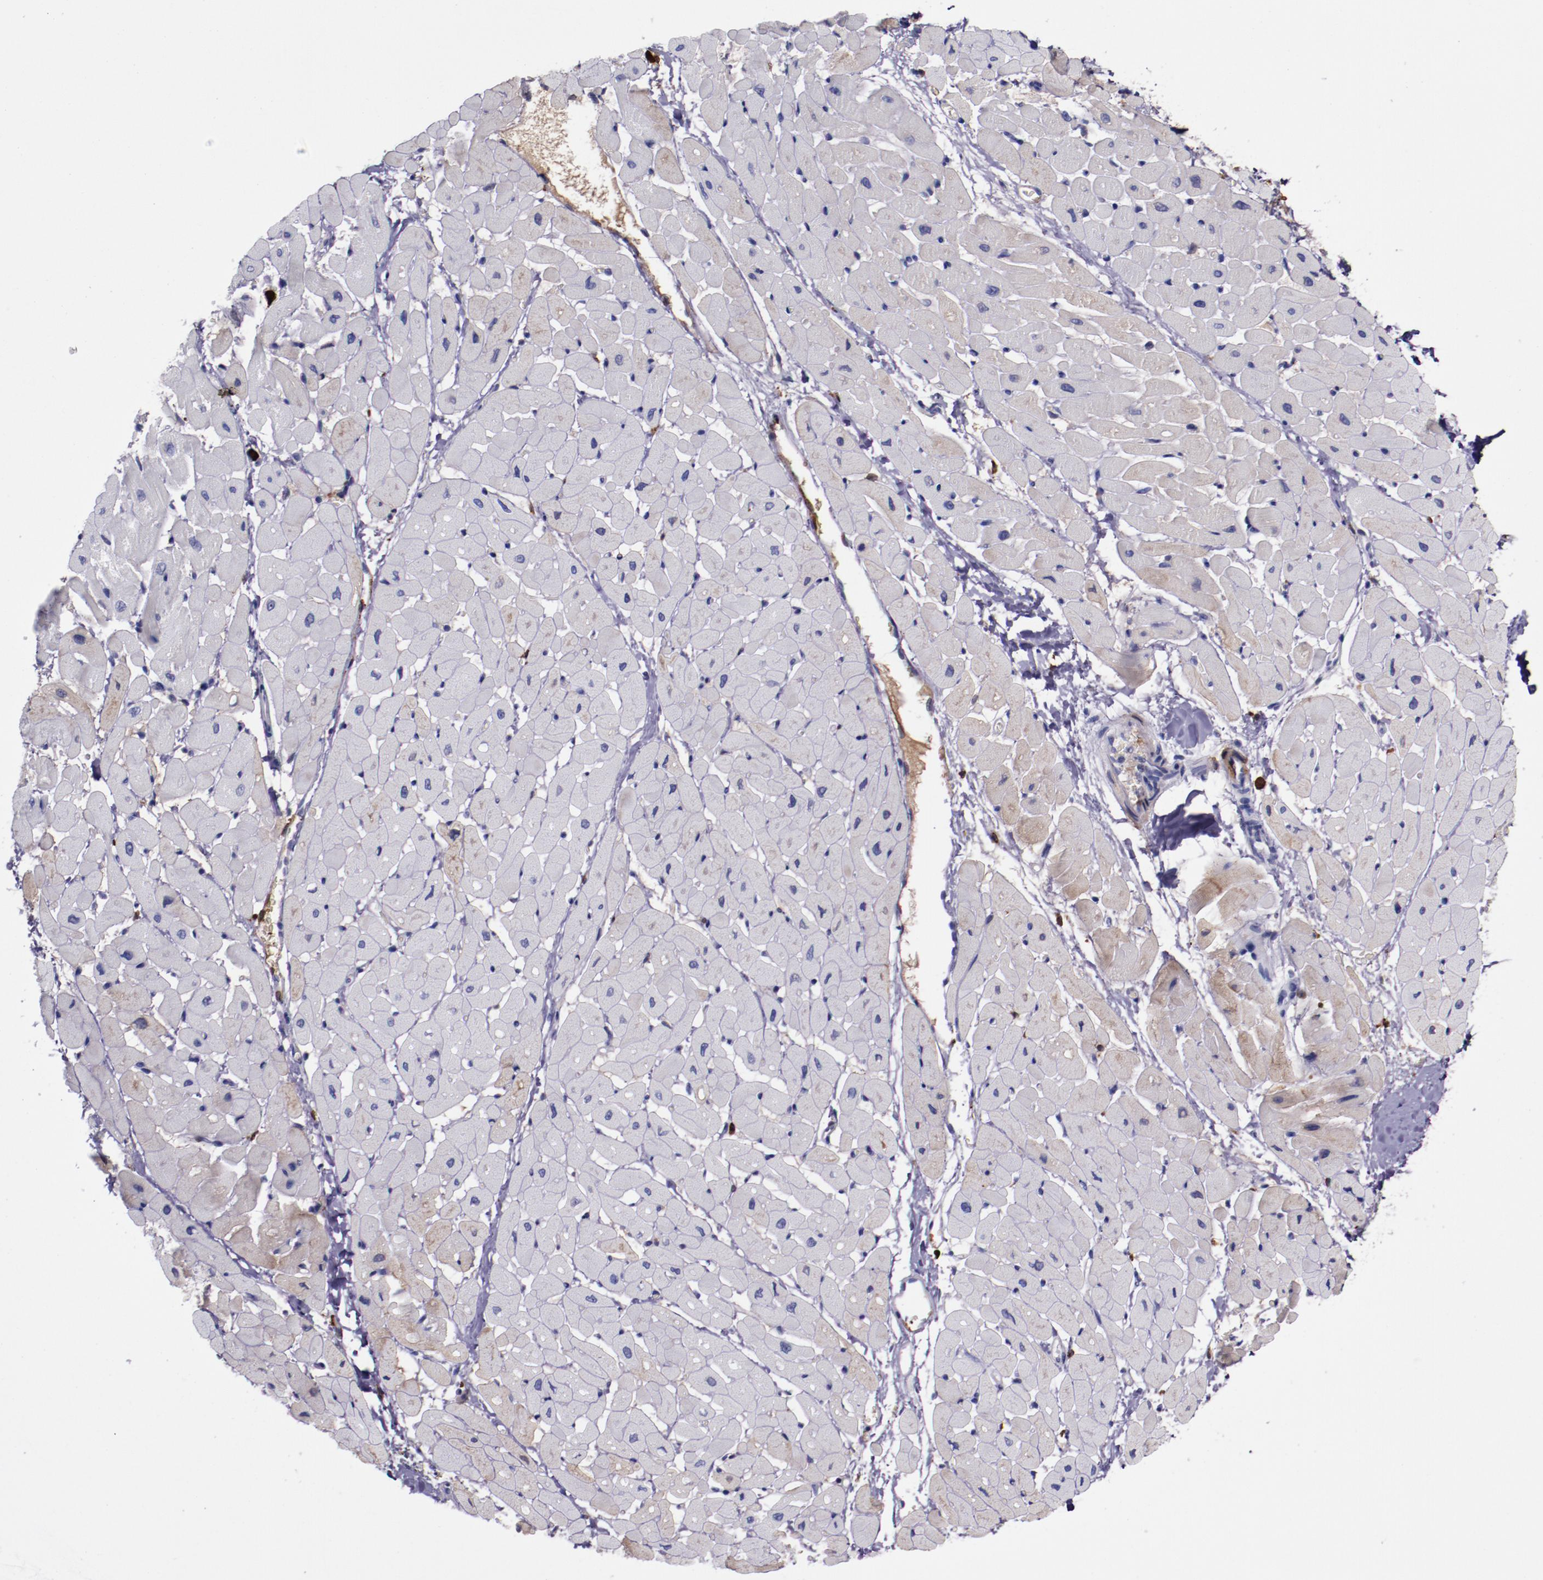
{"staining": {"intensity": "weak", "quantity": "25%-75%", "location": "cytoplasmic/membranous"}, "tissue": "heart muscle", "cell_type": "Cardiomyocytes", "image_type": "normal", "snomed": [{"axis": "morphology", "description": "Normal tissue, NOS"}, {"axis": "topography", "description": "Heart"}], "caption": "DAB immunohistochemical staining of benign human heart muscle displays weak cytoplasmic/membranous protein staining in approximately 25%-75% of cardiomyocytes.", "gene": "APOH", "patient": {"sex": "male", "age": 45}}